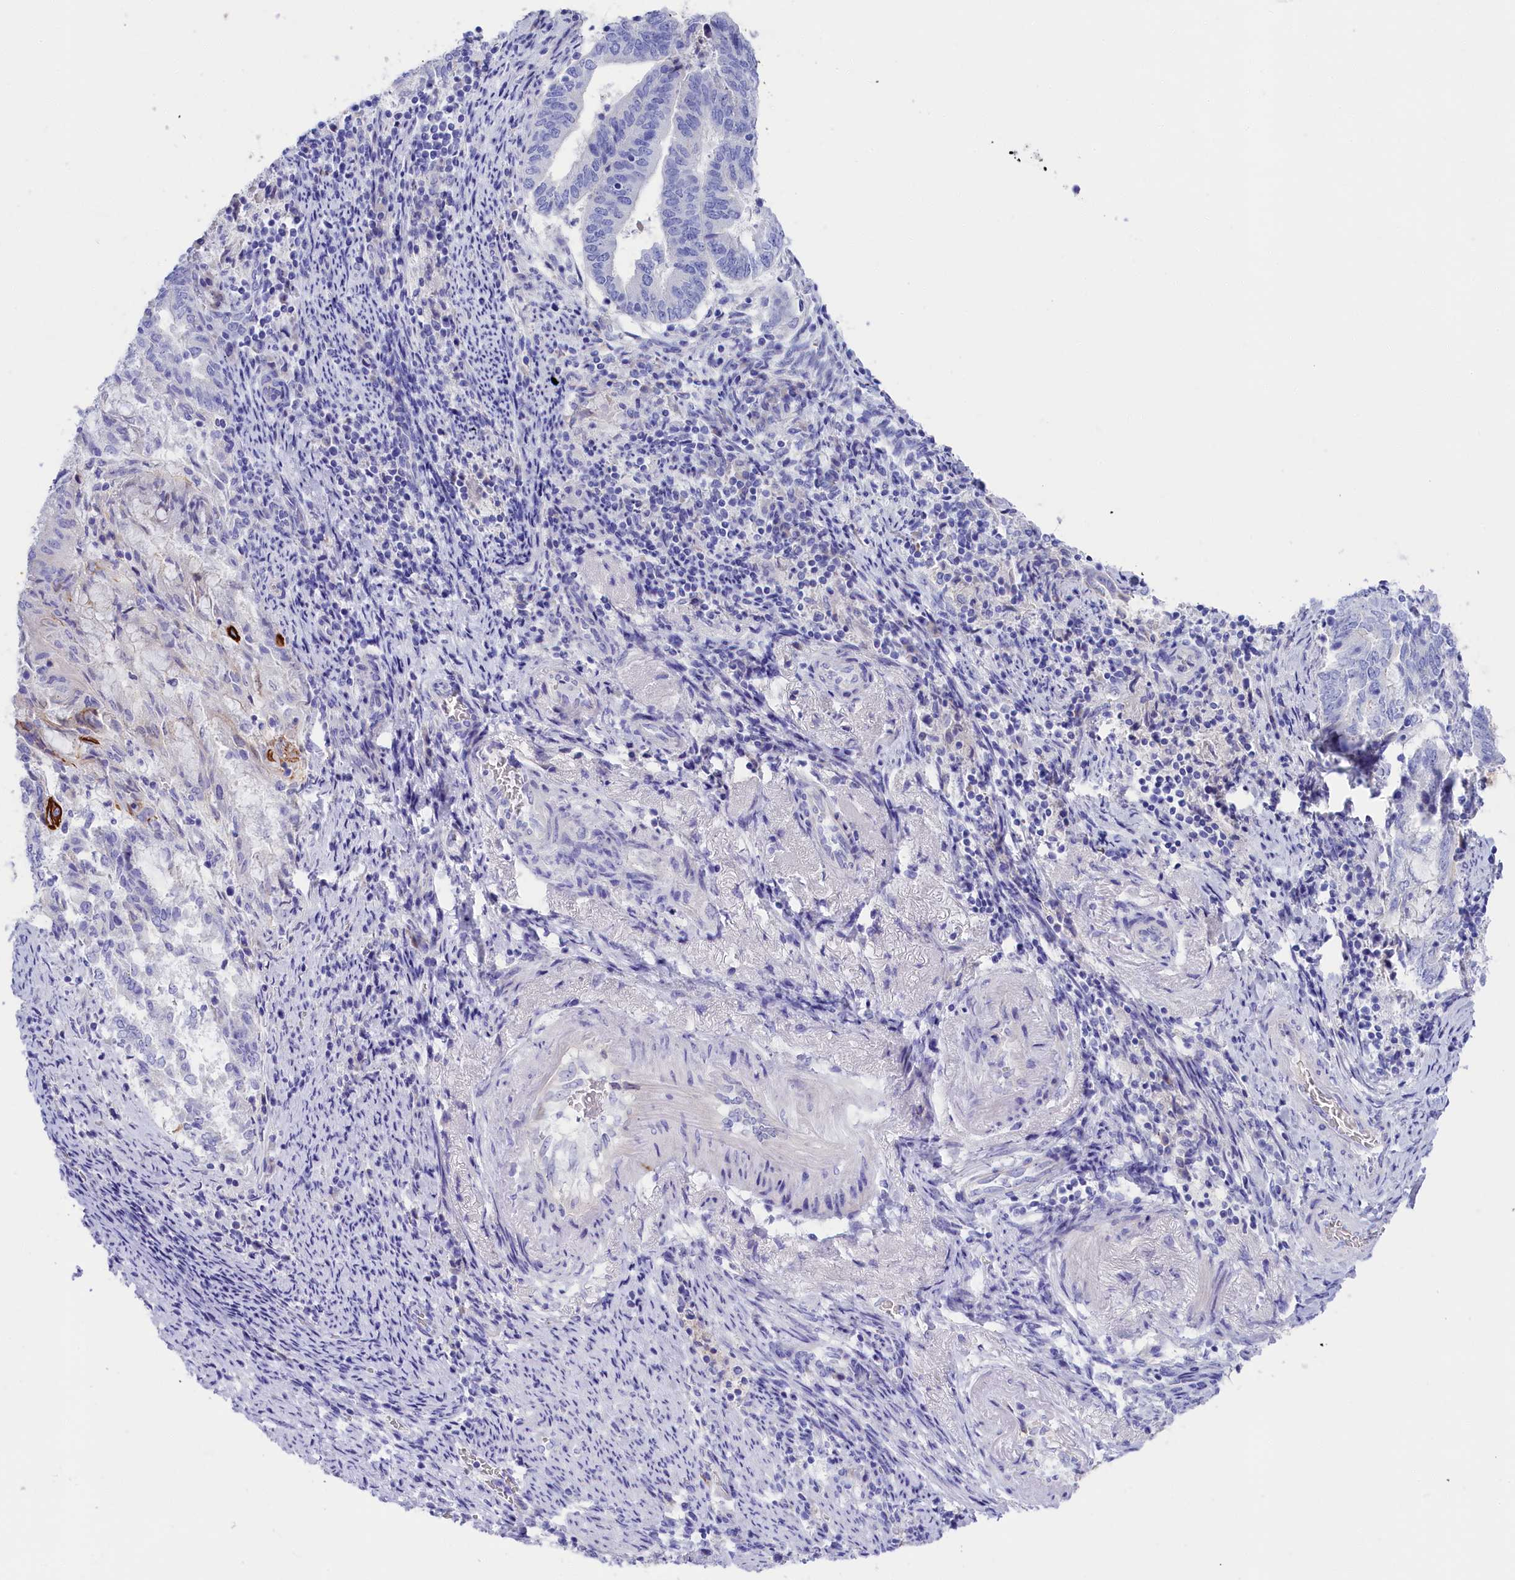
{"staining": {"intensity": "strong", "quantity": "<25%", "location": "cytoplasmic/membranous"}, "tissue": "endometrial cancer", "cell_type": "Tumor cells", "image_type": "cancer", "snomed": [{"axis": "morphology", "description": "Adenocarcinoma, NOS"}, {"axis": "topography", "description": "Endometrium"}], "caption": "Immunohistochemistry (IHC) of endometrial cancer (adenocarcinoma) displays medium levels of strong cytoplasmic/membranous expression in approximately <25% of tumor cells. (DAB (3,3'-diaminobenzidine) = brown stain, brightfield microscopy at high magnification).", "gene": "SULT2A1", "patient": {"sex": "female", "age": 80}}